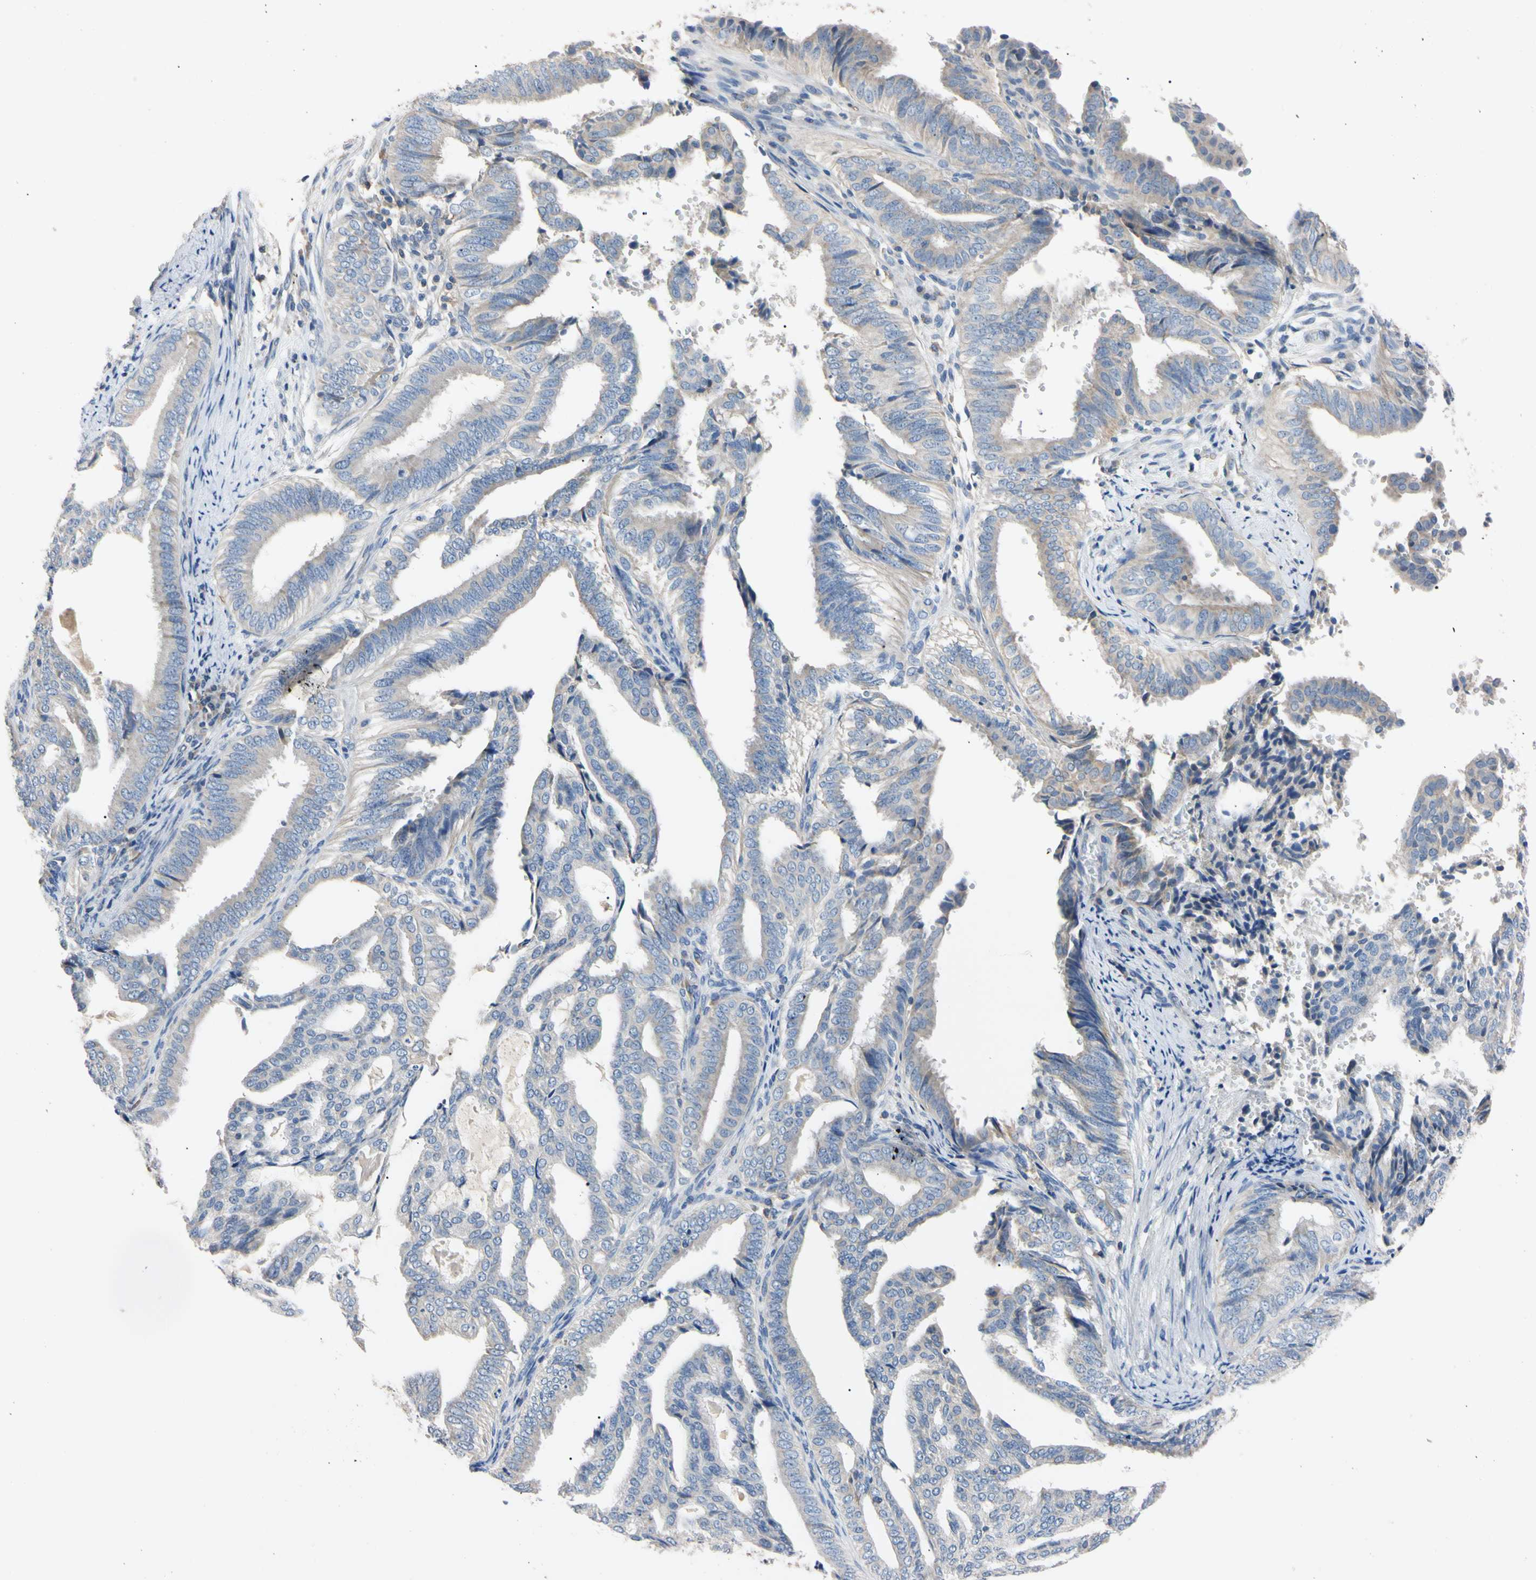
{"staining": {"intensity": "negative", "quantity": "none", "location": "none"}, "tissue": "endometrial cancer", "cell_type": "Tumor cells", "image_type": "cancer", "snomed": [{"axis": "morphology", "description": "Adenocarcinoma, NOS"}, {"axis": "topography", "description": "Endometrium"}], "caption": "The histopathology image demonstrates no staining of tumor cells in endometrial cancer (adenocarcinoma). (DAB (3,3'-diaminobenzidine) immunohistochemistry (IHC) with hematoxylin counter stain).", "gene": "PNKD", "patient": {"sex": "female", "age": 58}}